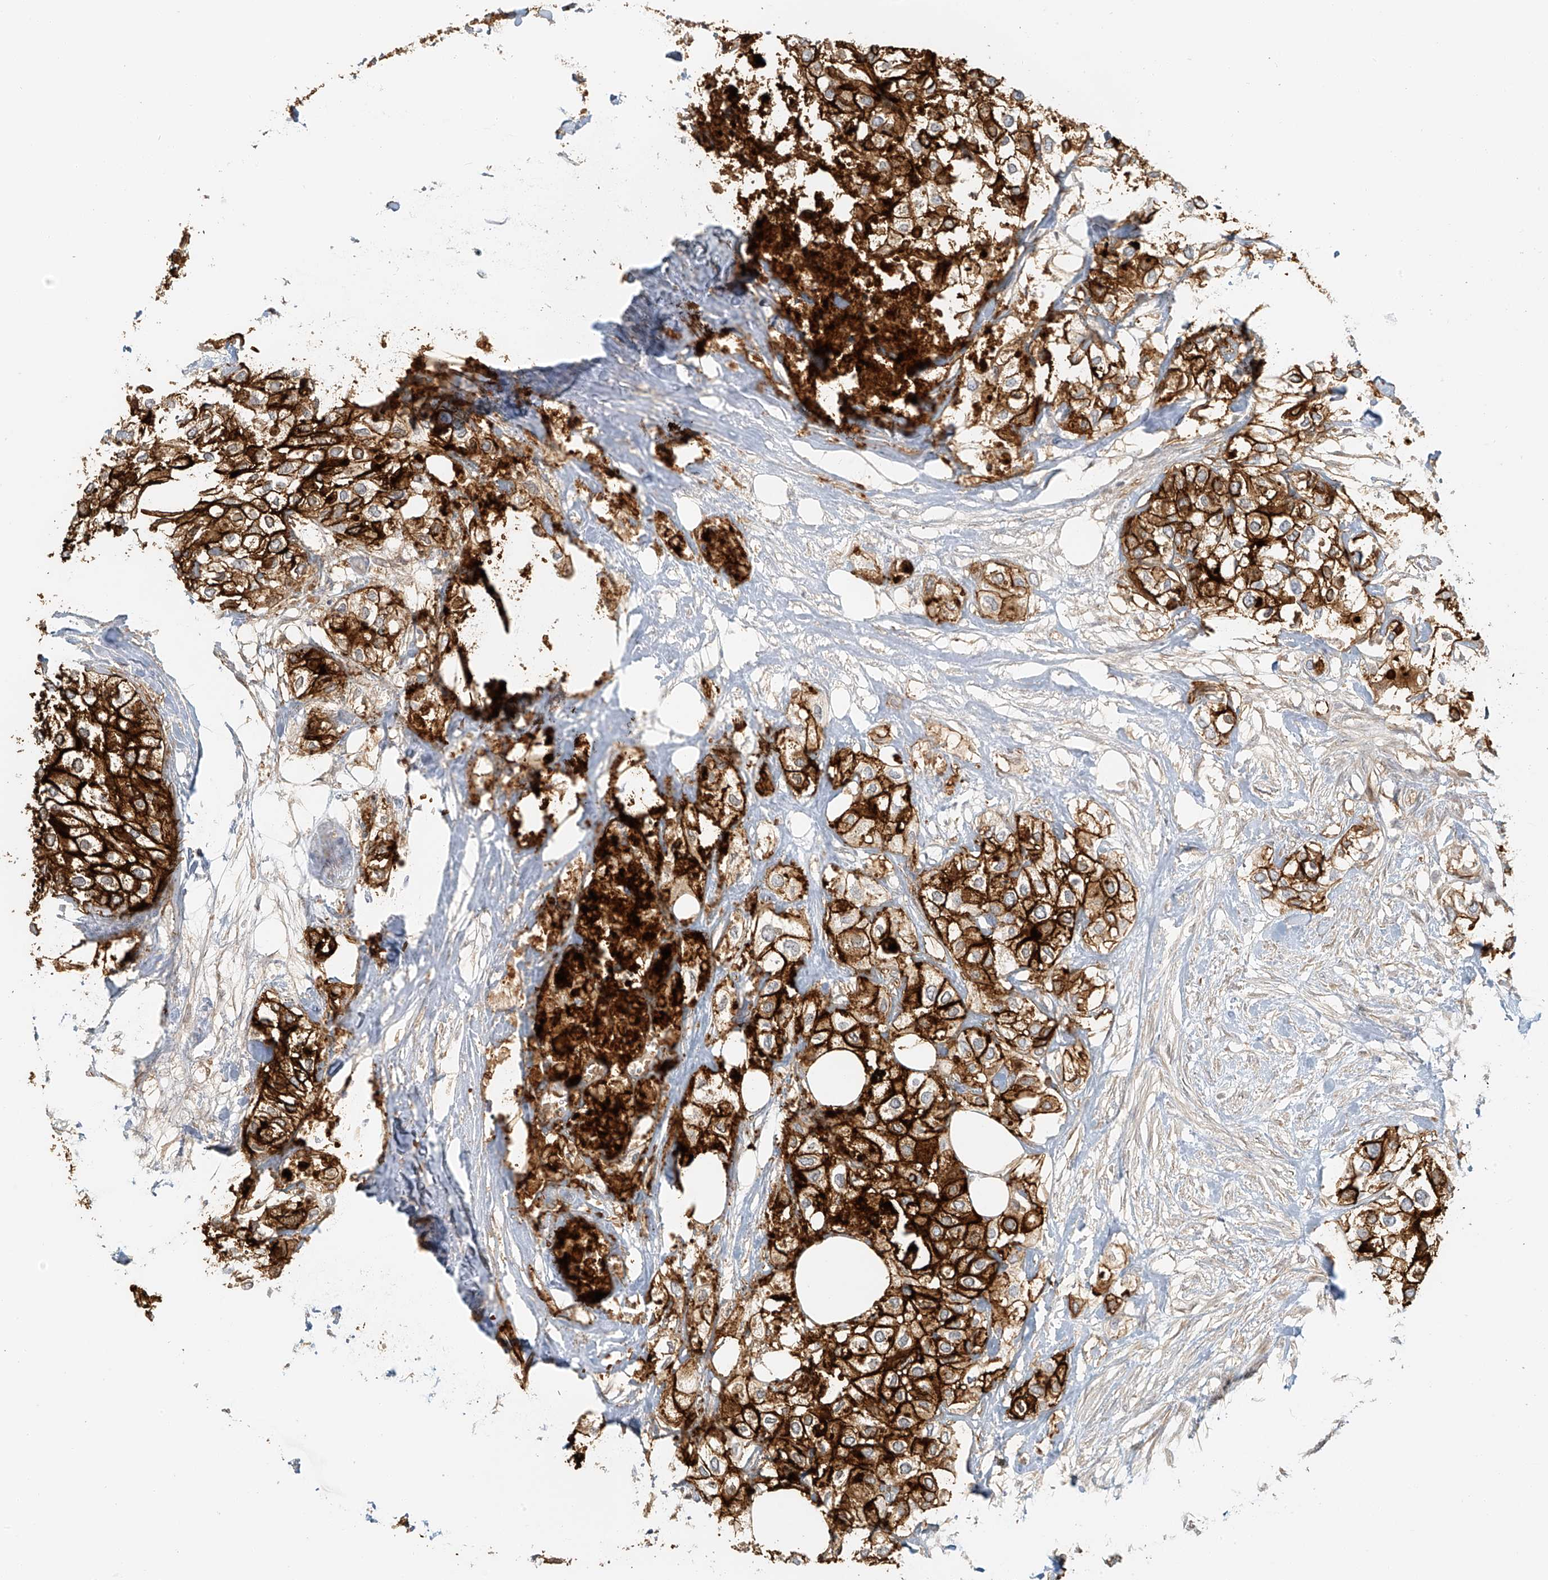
{"staining": {"intensity": "strong", "quantity": ">75%", "location": "cytoplasmic/membranous"}, "tissue": "urothelial cancer", "cell_type": "Tumor cells", "image_type": "cancer", "snomed": [{"axis": "morphology", "description": "Urothelial carcinoma, High grade"}, {"axis": "topography", "description": "Urinary bladder"}], "caption": "High-grade urothelial carcinoma stained with a protein marker exhibits strong staining in tumor cells.", "gene": "UPK1B", "patient": {"sex": "male", "age": 64}}